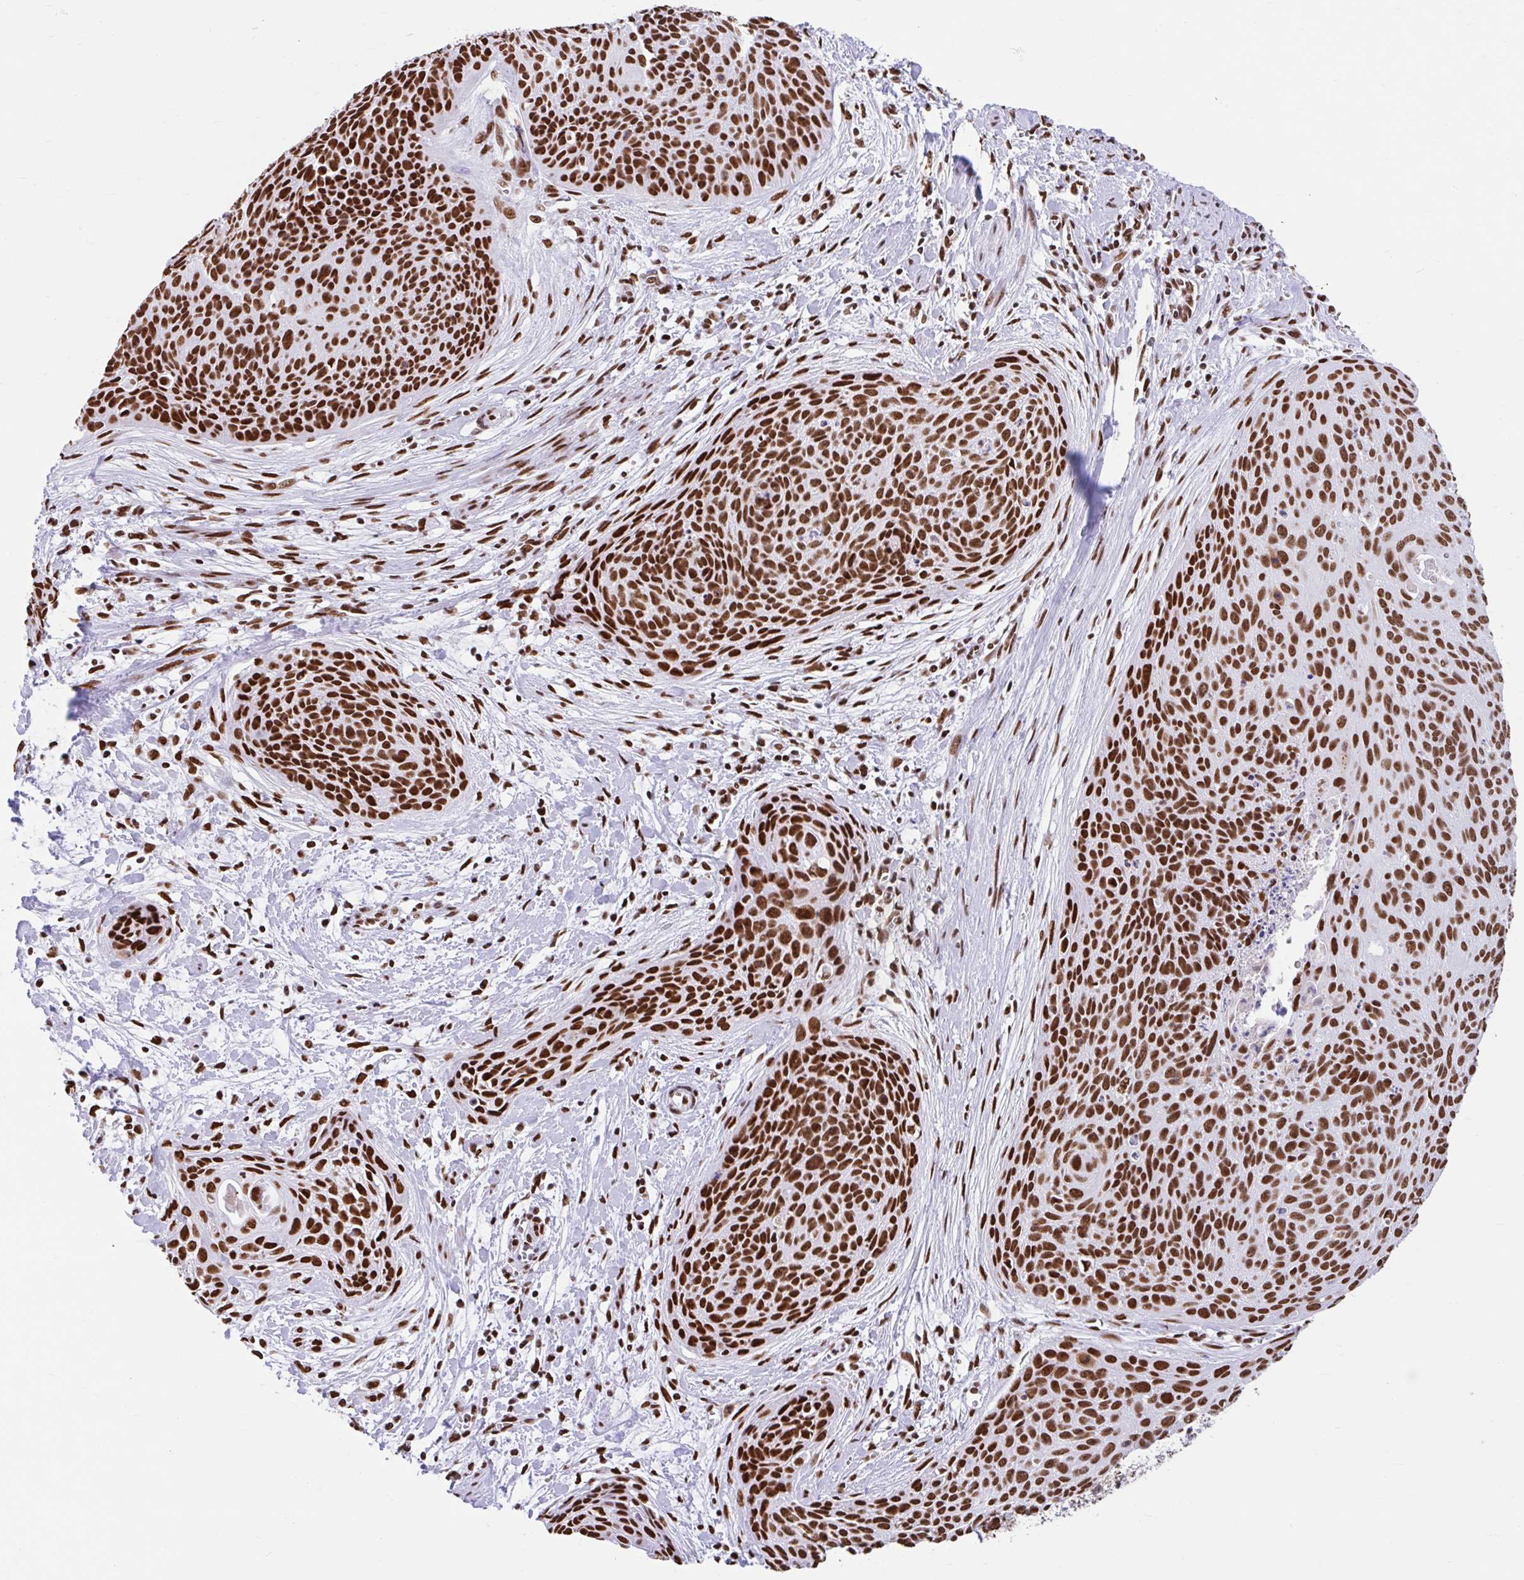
{"staining": {"intensity": "strong", "quantity": ">75%", "location": "nuclear"}, "tissue": "cervical cancer", "cell_type": "Tumor cells", "image_type": "cancer", "snomed": [{"axis": "morphology", "description": "Squamous cell carcinoma, NOS"}, {"axis": "topography", "description": "Cervix"}], "caption": "IHC (DAB (3,3'-diaminobenzidine)) staining of cervical cancer displays strong nuclear protein positivity in about >75% of tumor cells.", "gene": "KHDRBS1", "patient": {"sex": "female", "age": 55}}